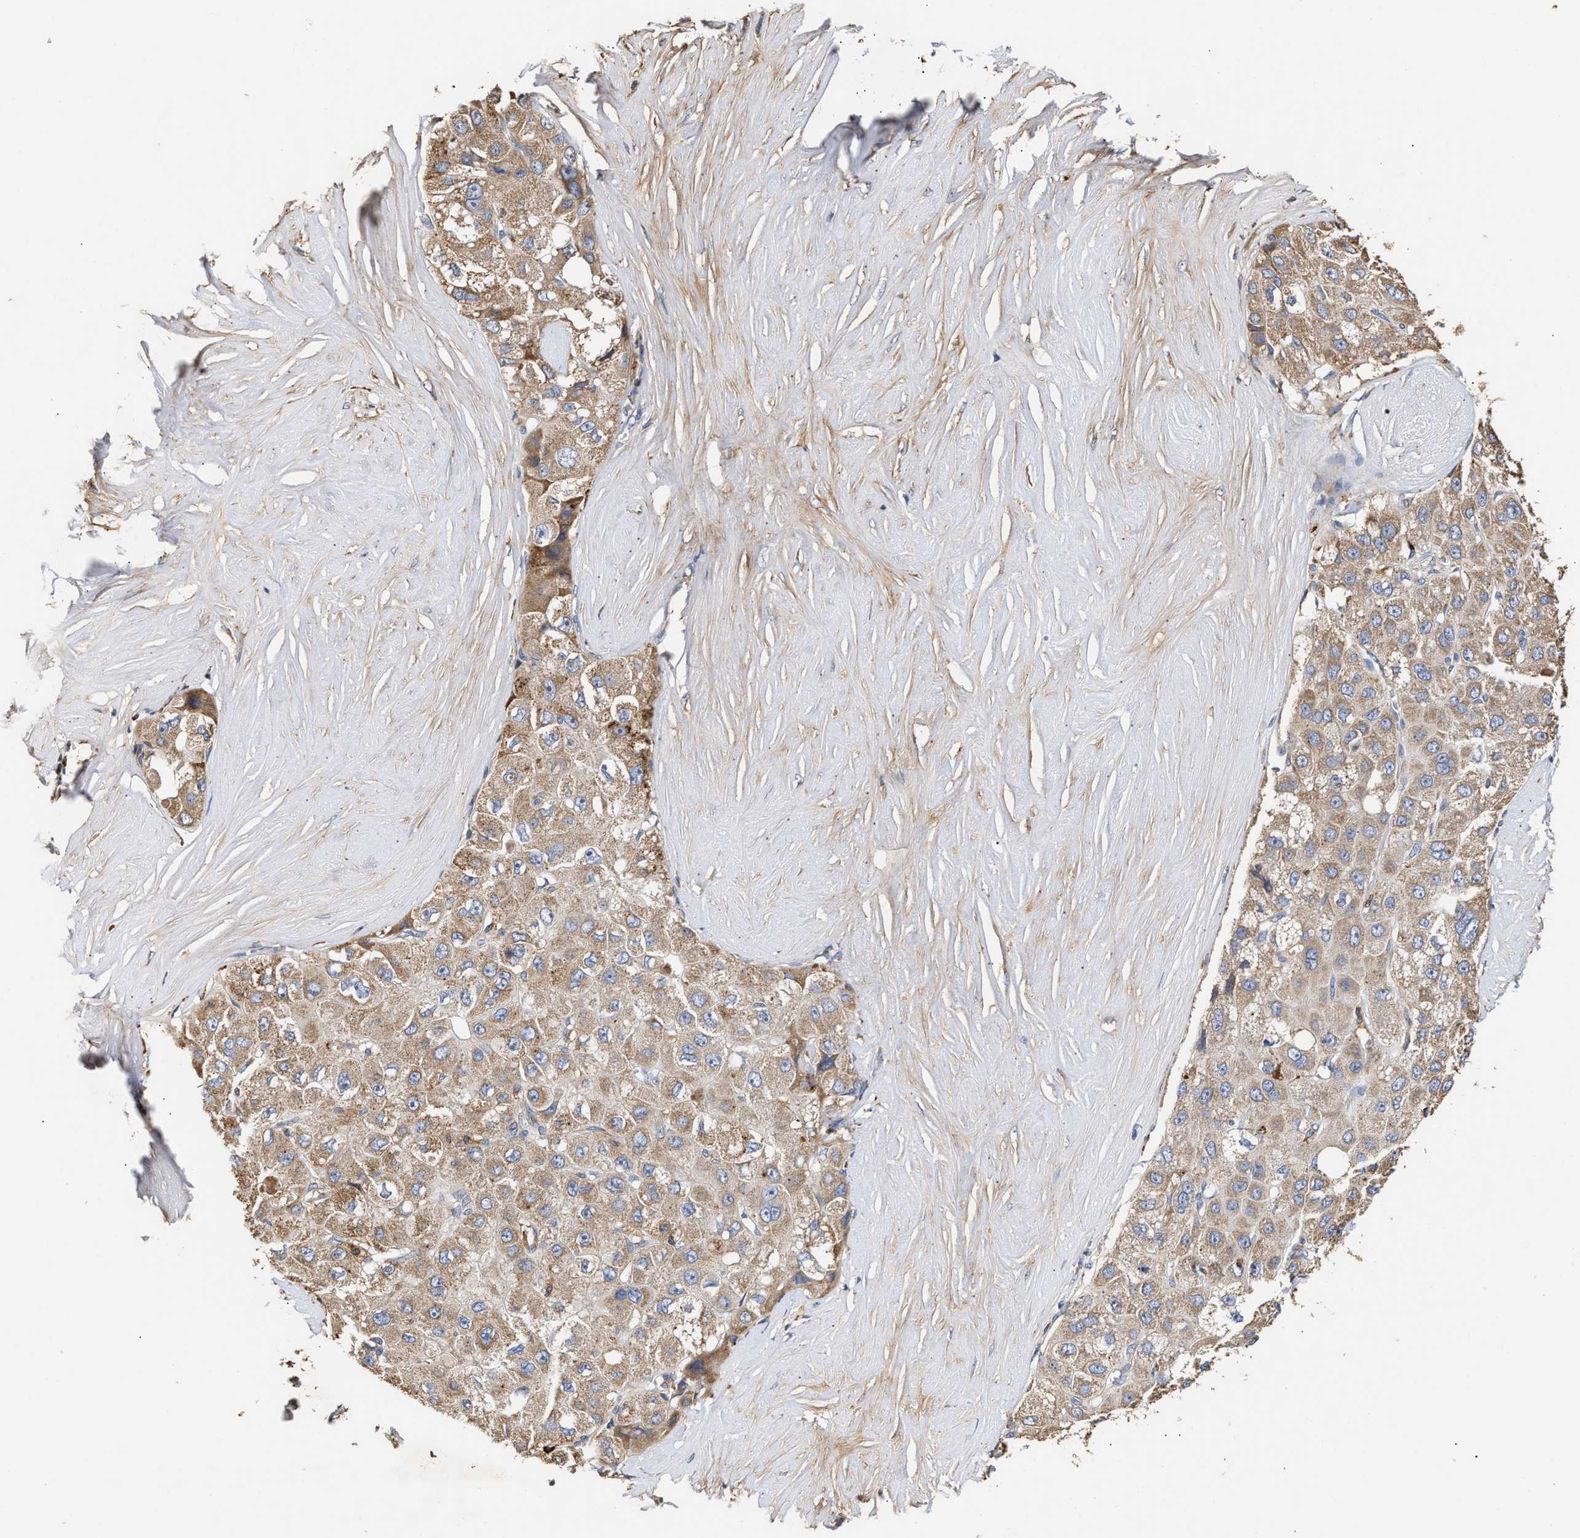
{"staining": {"intensity": "moderate", "quantity": ">75%", "location": "cytoplasmic/membranous"}, "tissue": "liver cancer", "cell_type": "Tumor cells", "image_type": "cancer", "snomed": [{"axis": "morphology", "description": "Carcinoma, Hepatocellular, NOS"}, {"axis": "topography", "description": "Liver"}], "caption": "High-magnification brightfield microscopy of liver cancer stained with DAB (brown) and counterstained with hematoxylin (blue). tumor cells exhibit moderate cytoplasmic/membranous staining is present in approximately>75% of cells. (Stains: DAB in brown, nuclei in blue, Microscopy: brightfield microscopy at high magnification).", "gene": "GOSR1", "patient": {"sex": "male", "age": 80}}